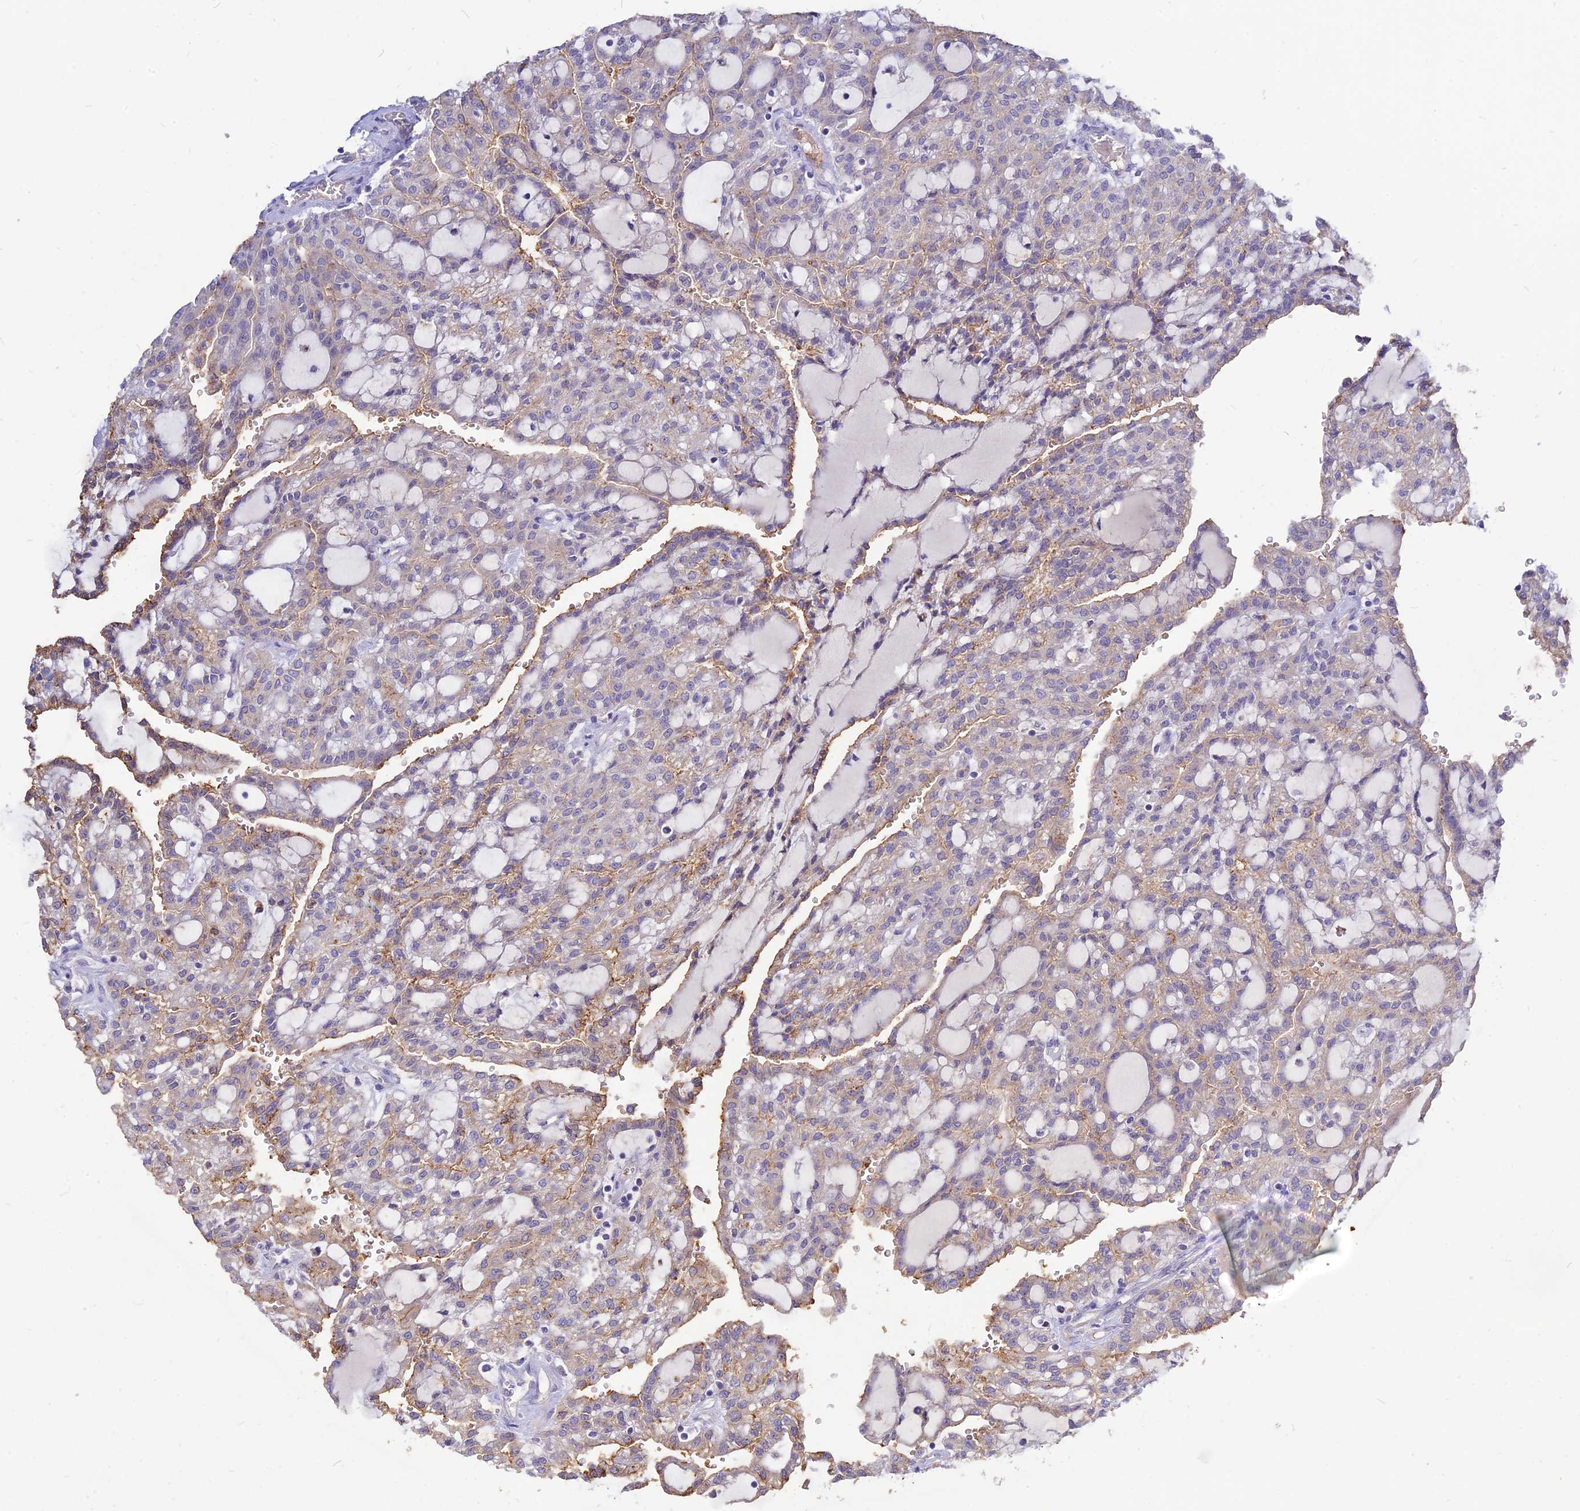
{"staining": {"intensity": "moderate", "quantity": "<25%", "location": "cytoplasmic/membranous"}, "tissue": "renal cancer", "cell_type": "Tumor cells", "image_type": "cancer", "snomed": [{"axis": "morphology", "description": "Adenocarcinoma, NOS"}, {"axis": "topography", "description": "Kidney"}], "caption": "High-magnification brightfield microscopy of renal cancer stained with DAB (3,3'-diaminobenzidine) (brown) and counterstained with hematoxylin (blue). tumor cells exhibit moderate cytoplasmic/membranous positivity is identified in approximately<25% of cells.", "gene": "CZIB", "patient": {"sex": "male", "age": 63}}